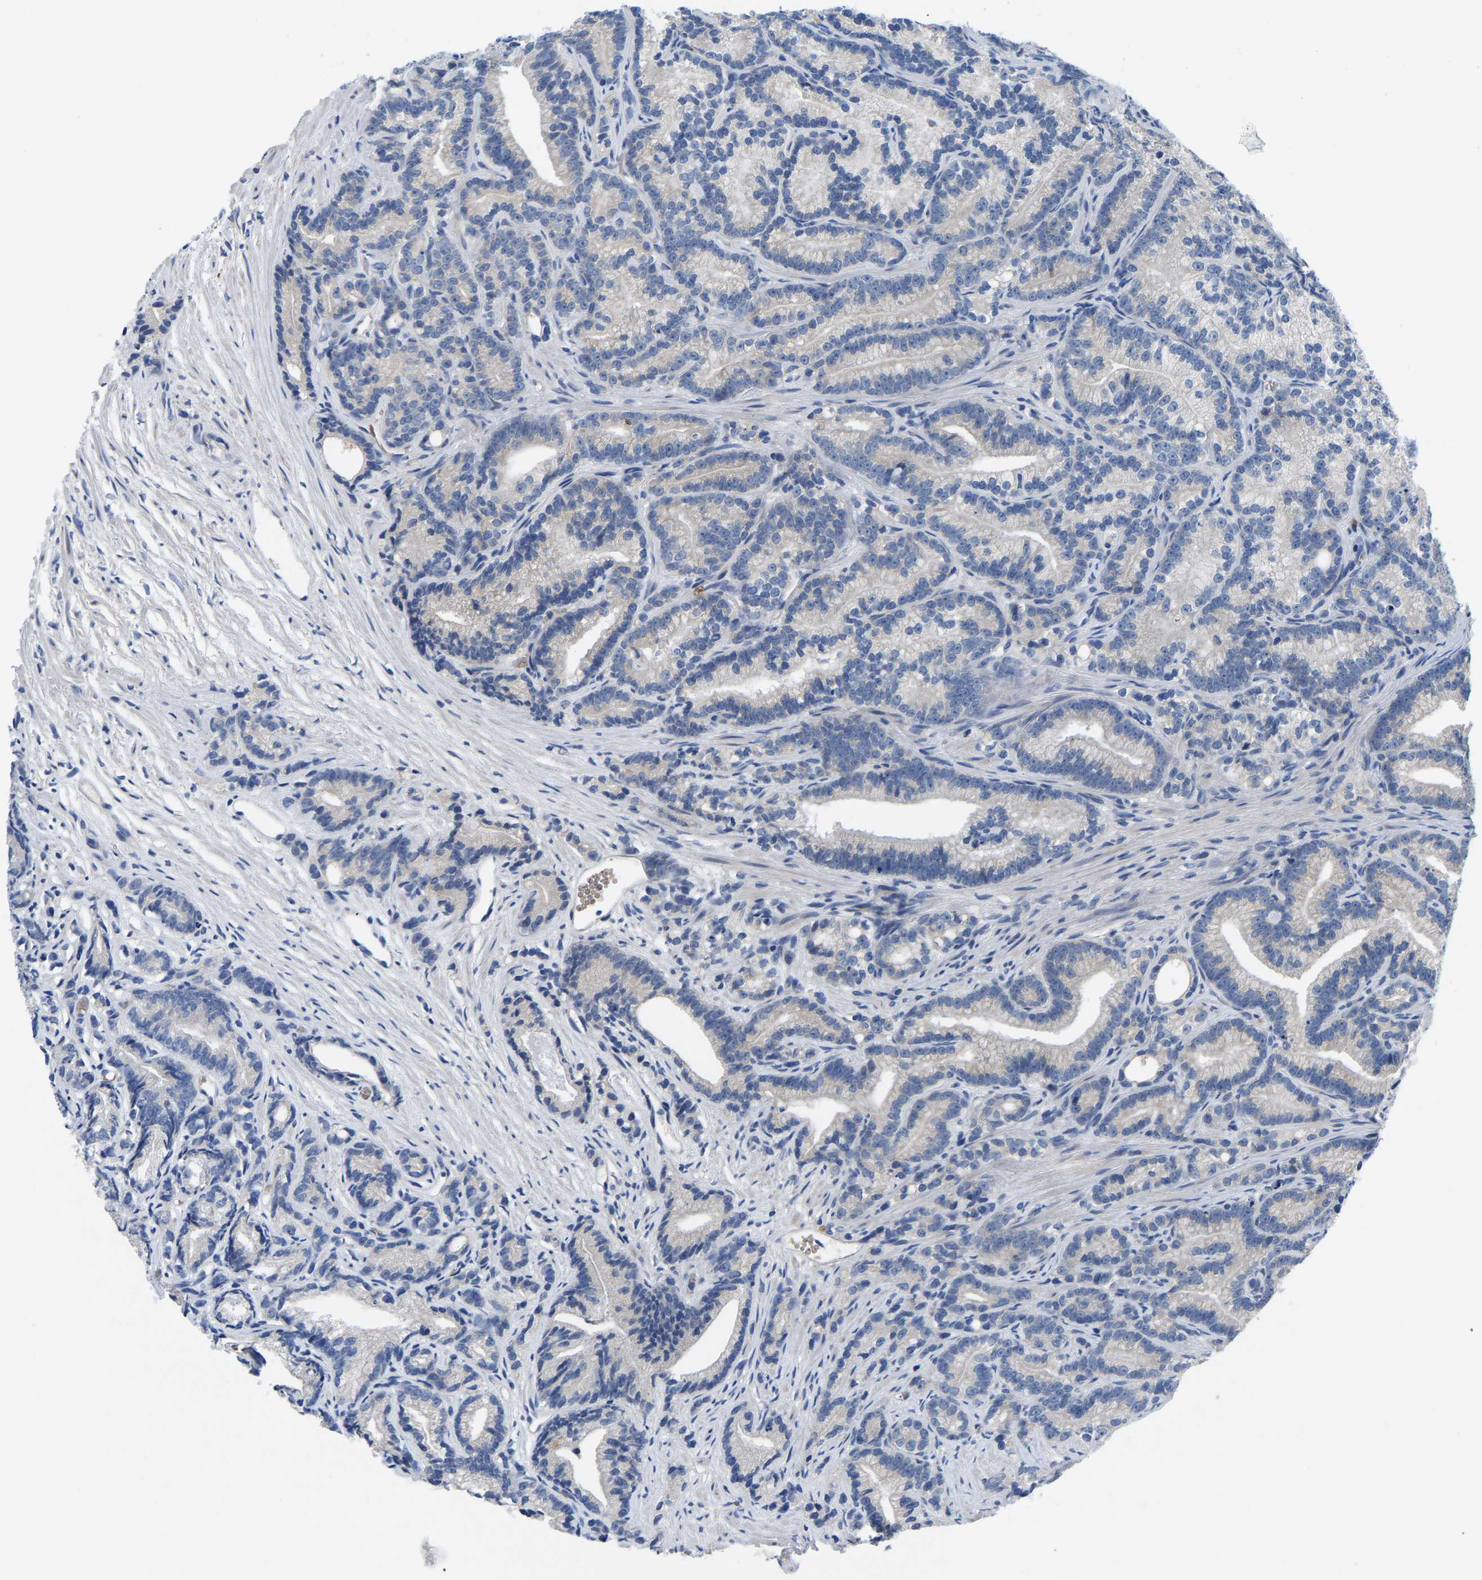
{"staining": {"intensity": "negative", "quantity": "none", "location": "none"}, "tissue": "prostate cancer", "cell_type": "Tumor cells", "image_type": "cancer", "snomed": [{"axis": "morphology", "description": "Adenocarcinoma, Low grade"}, {"axis": "topography", "description": "Prostate"}], "caption": "Immunohistochemistry histopathology image of neoplastic tissue: prostate cancer stained with DAB (3,3'-diaminobenzidine) displays no significant protein expression in tumor cells.", "gene": "TOR1B", "patient": {"sex": "male", "age": 89}}